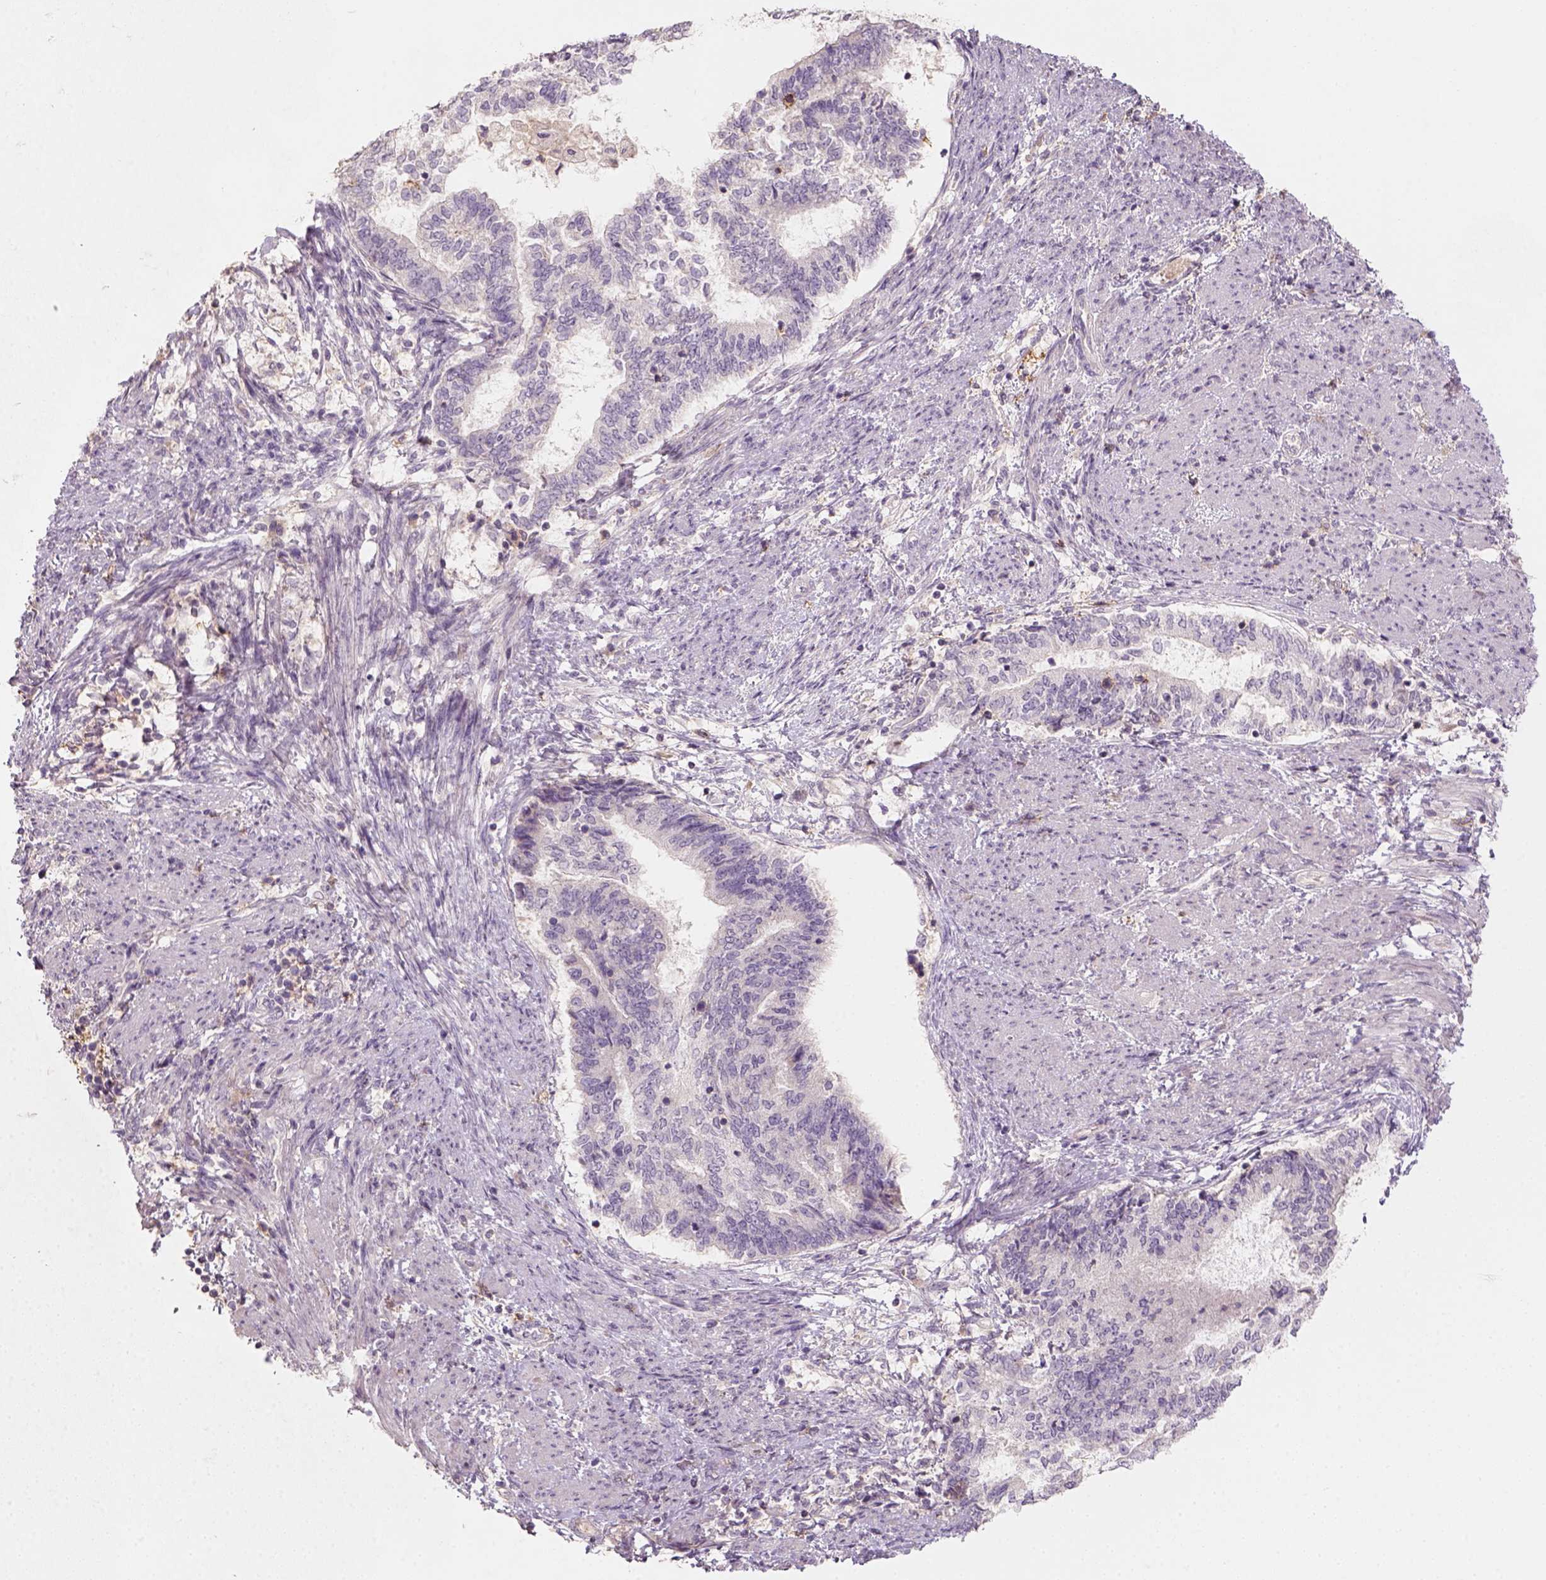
{"staining": {"intensity": "negative", "quantity": "none", "location": "none"}, "tissue": "endometrial cancer", "cell_type": "Tumor cells", "image_type": "cancer", "snomed": [{"axis": "morphology", "description": "Adenocarcinoma, NOS"}, {"axis": "topography", "description": "Endometrium"}], "caption": "Immunohistochemical staining of endometrial cancer (adenocarcinoma) reveals no significant staining in tumor cells.", "gene": "AQP9", "patient": {"sex": "female", "age": 65}}